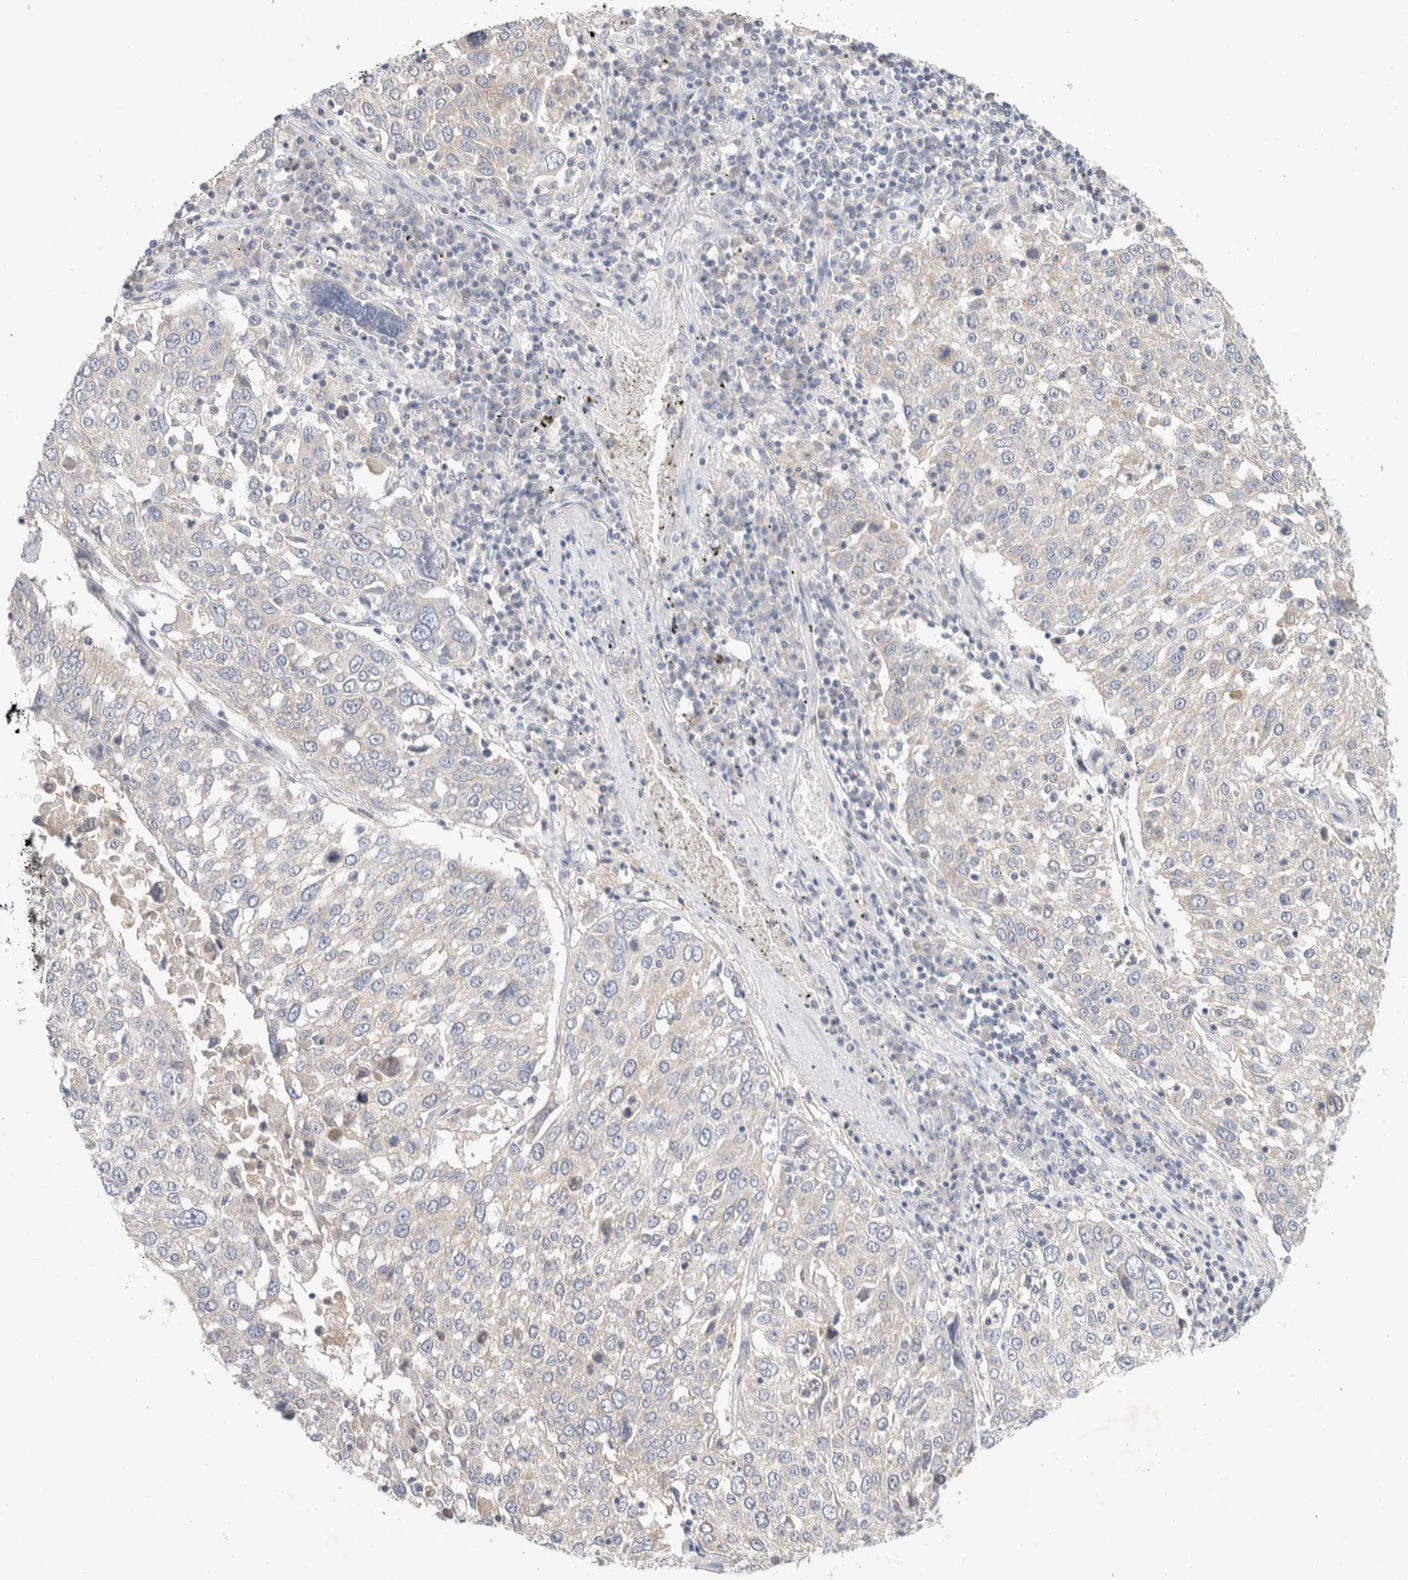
{"staining": {"intensity": "negative", "quantity": "none", "location": "none"}, "tissue": "lung cancer", "cell_type": "Tumor cells", "image_type": "cancer", "snomed": [{"axis": "morphology", "description": "Squamous cell carcinoma, NOS"}, {"axis": "topography", "description": "Lung"}], "caption": "Tumor cells are negative for brown protein staining in lung squamous cell carcinoma. (DAB IHC visualized using brightfield microscopy, high magnification).", "gene": "MPP2", "patient": {"sex": "male", "age": 65}}